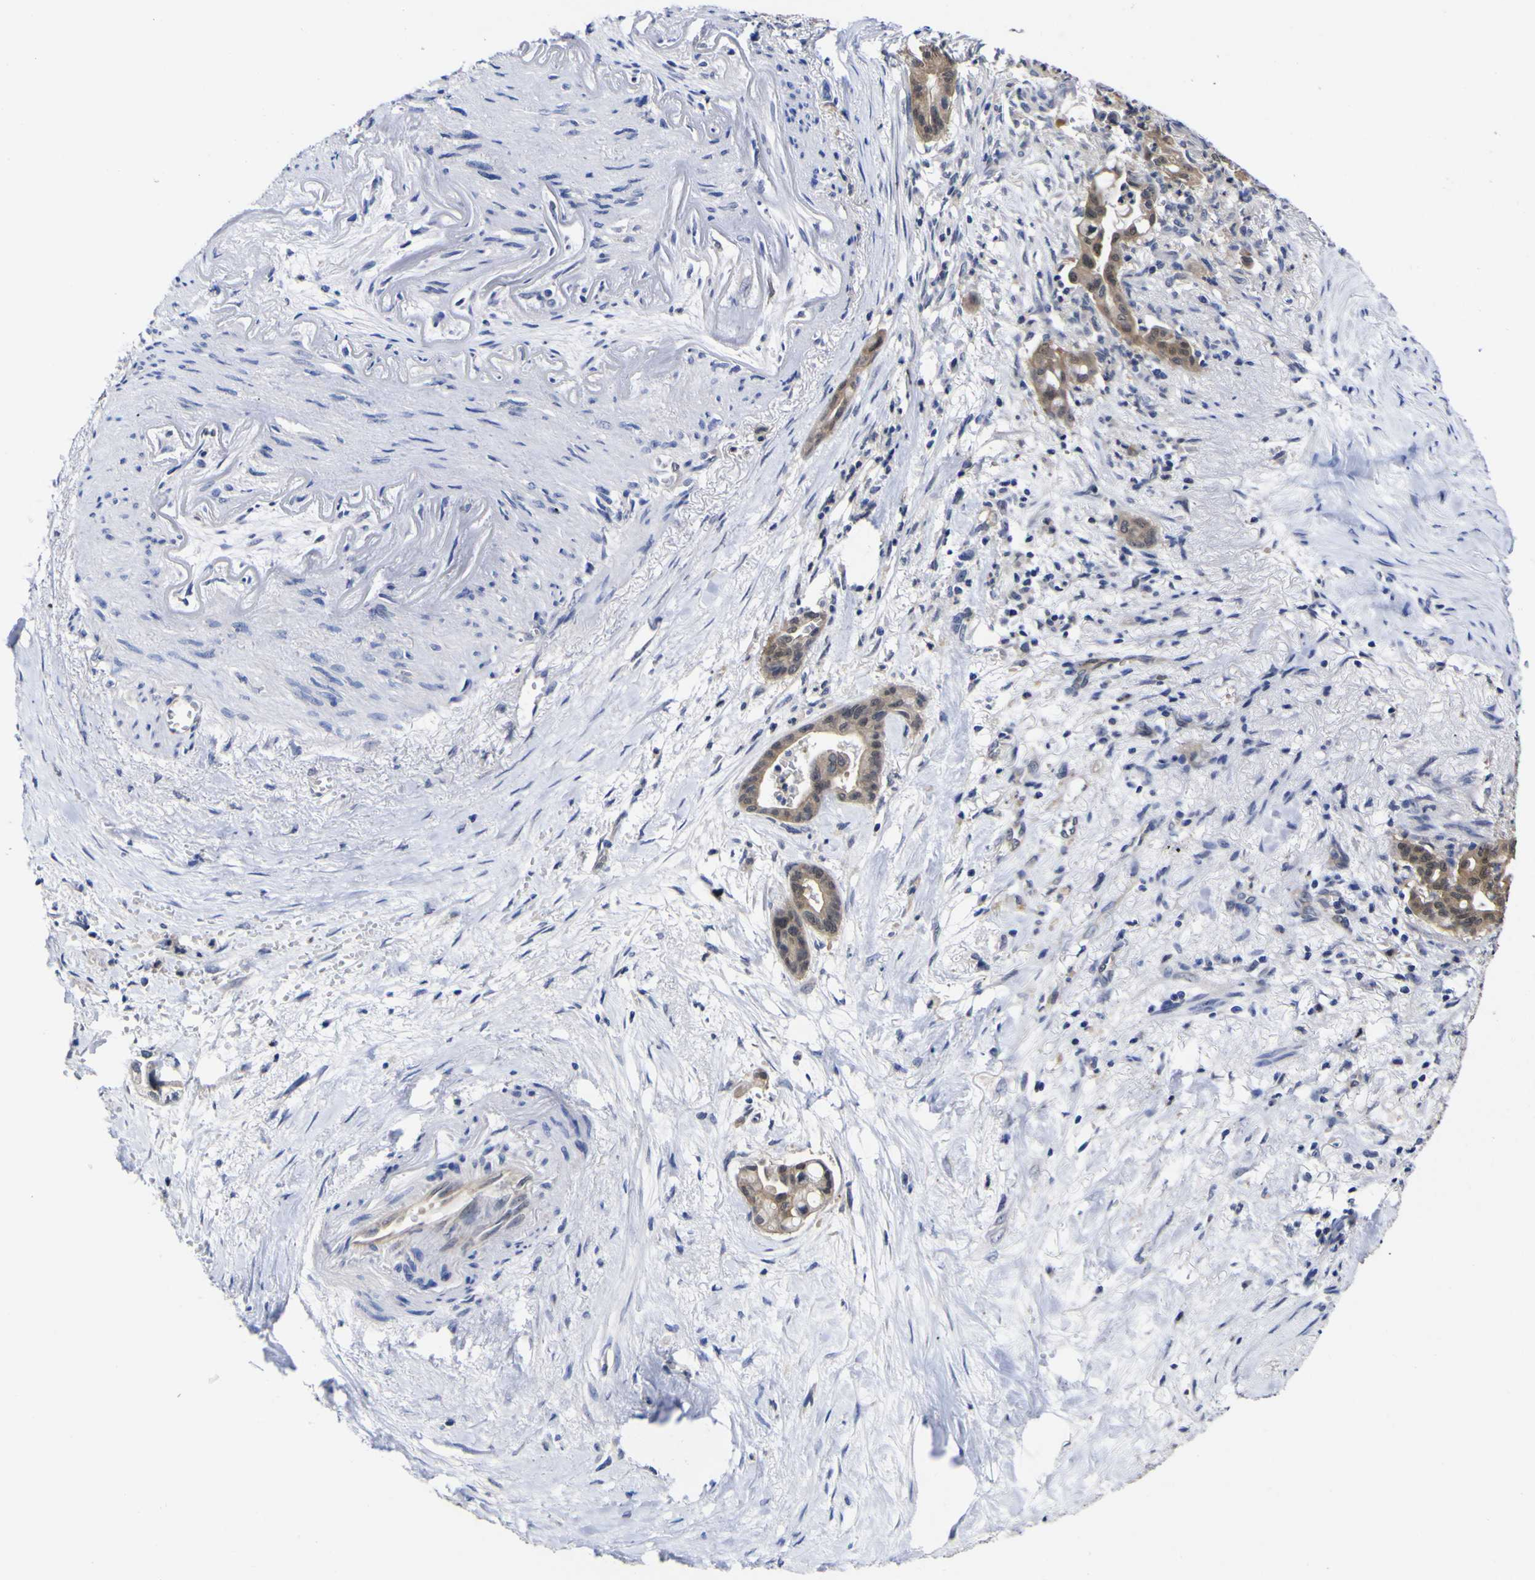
{"staining": {"intensity": "moderate", "quantity": "<25%", "location": "cytoplasmic/membranous"}, "tissue": "pancreatic cancer", "cell_type": "Tumor cells", "image_type": "cancer", "snomed": [{"axis": "morphology", "description": "Adenocarcinoma, NOS"}, {"axis": "topography", "description": "Pancreas"}], "caption": "Immunohistochemical staining of human pancreatic adenocarcinoma reveals moderate cytoplasmic/membranous protein positivity in about <25% of tumor cells. The protein is stained brown, and the nuclei are stained in blue (DAB (3,3'-diaminobenzidine) IHC with brightfield microscopy, high magnification).", "gene": "CASP6", "patient": {"sex": "male", "age": 70}}